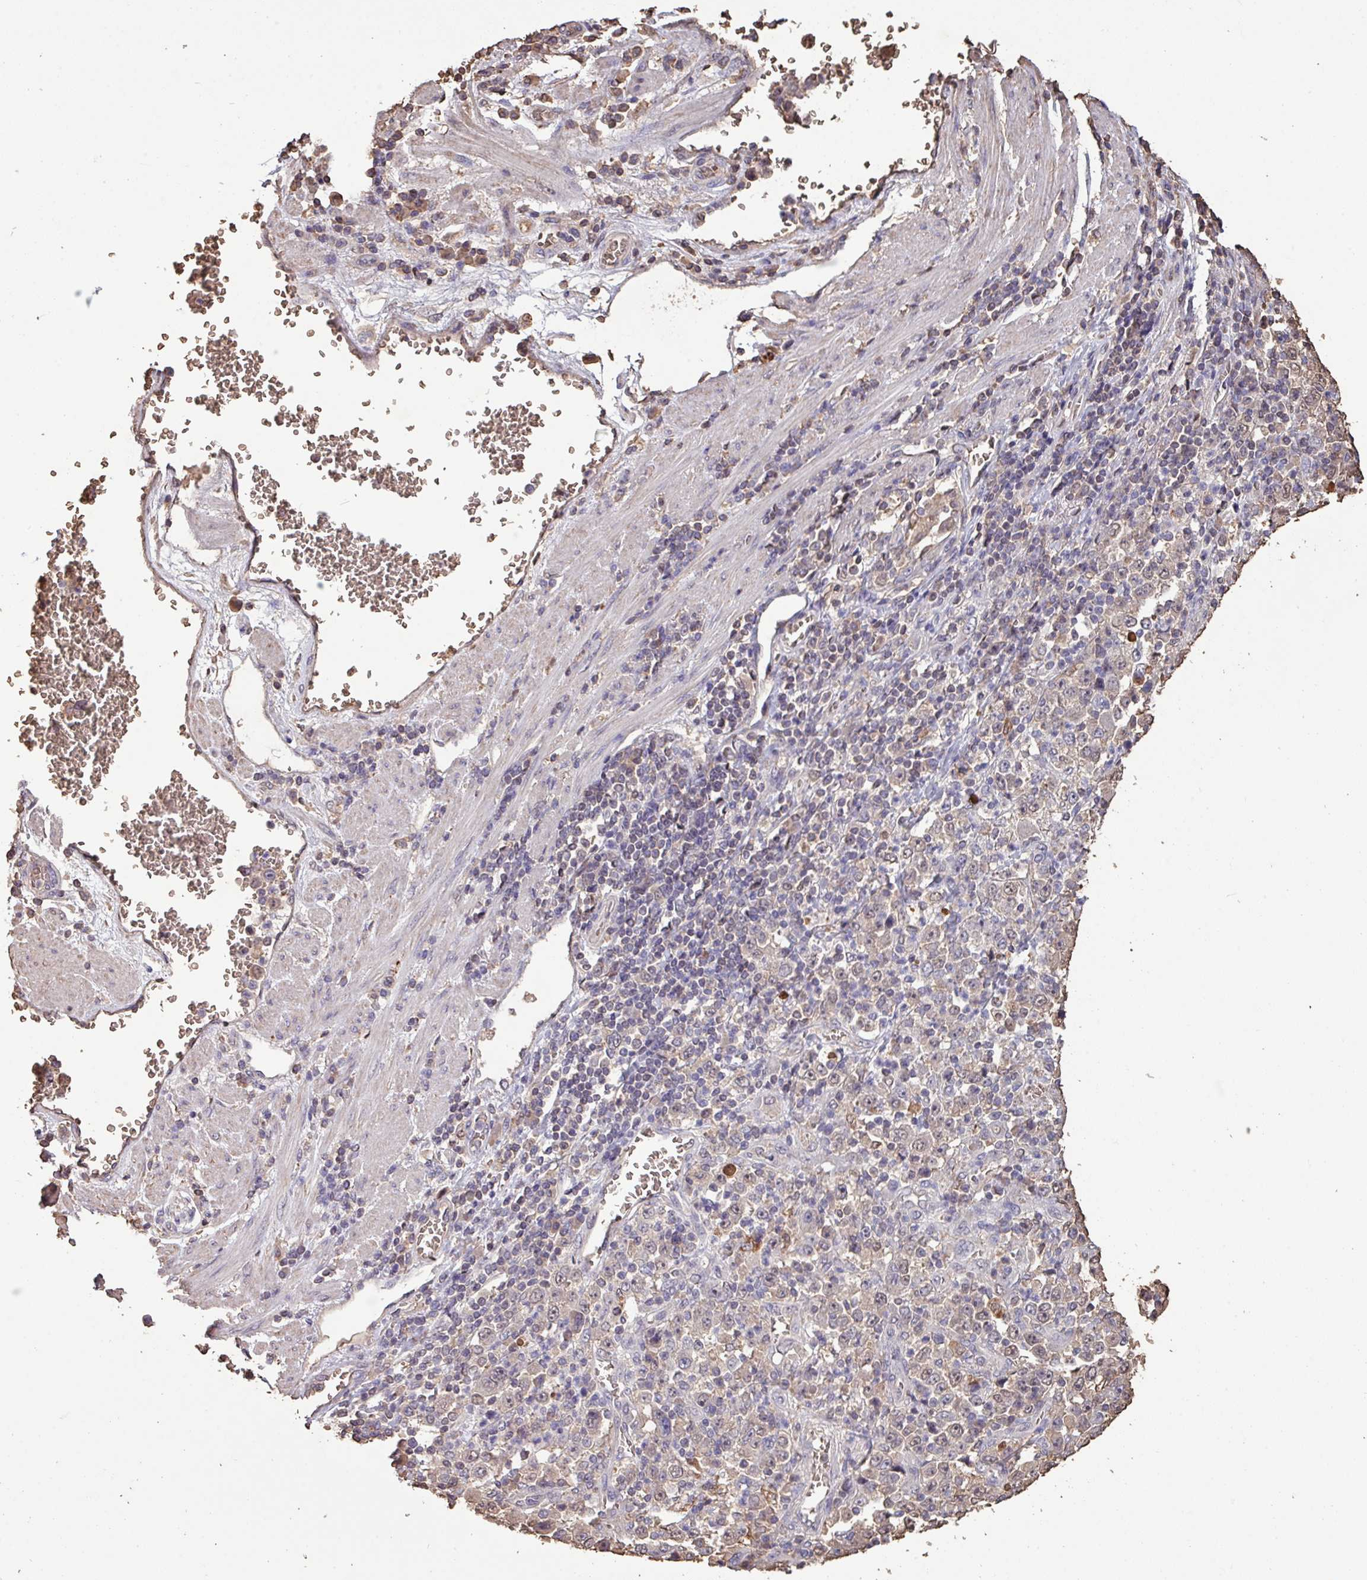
{"staining": {"intensity": "negative", "quantity": "none", "location": "none"}, "tissue": "stomach cancer", "cell_type": "Tumor cells", "image_type": "cancer", "snomed": [{"axis": "morphology", "description": "Normal tissue, NOS"}, {"axis": "morphology", "description": "Adenocarcinoma, NOS"}, {"axis": "topography", "description": "Stomach, upper"}, {"axis": "topography", "description": "Stomach"}], "caption": "Tumor cells are negative for brown protein staining in stomach cancer.", "gene": "CAMK2B", "patient": {"sex": "male", "age": 59}}